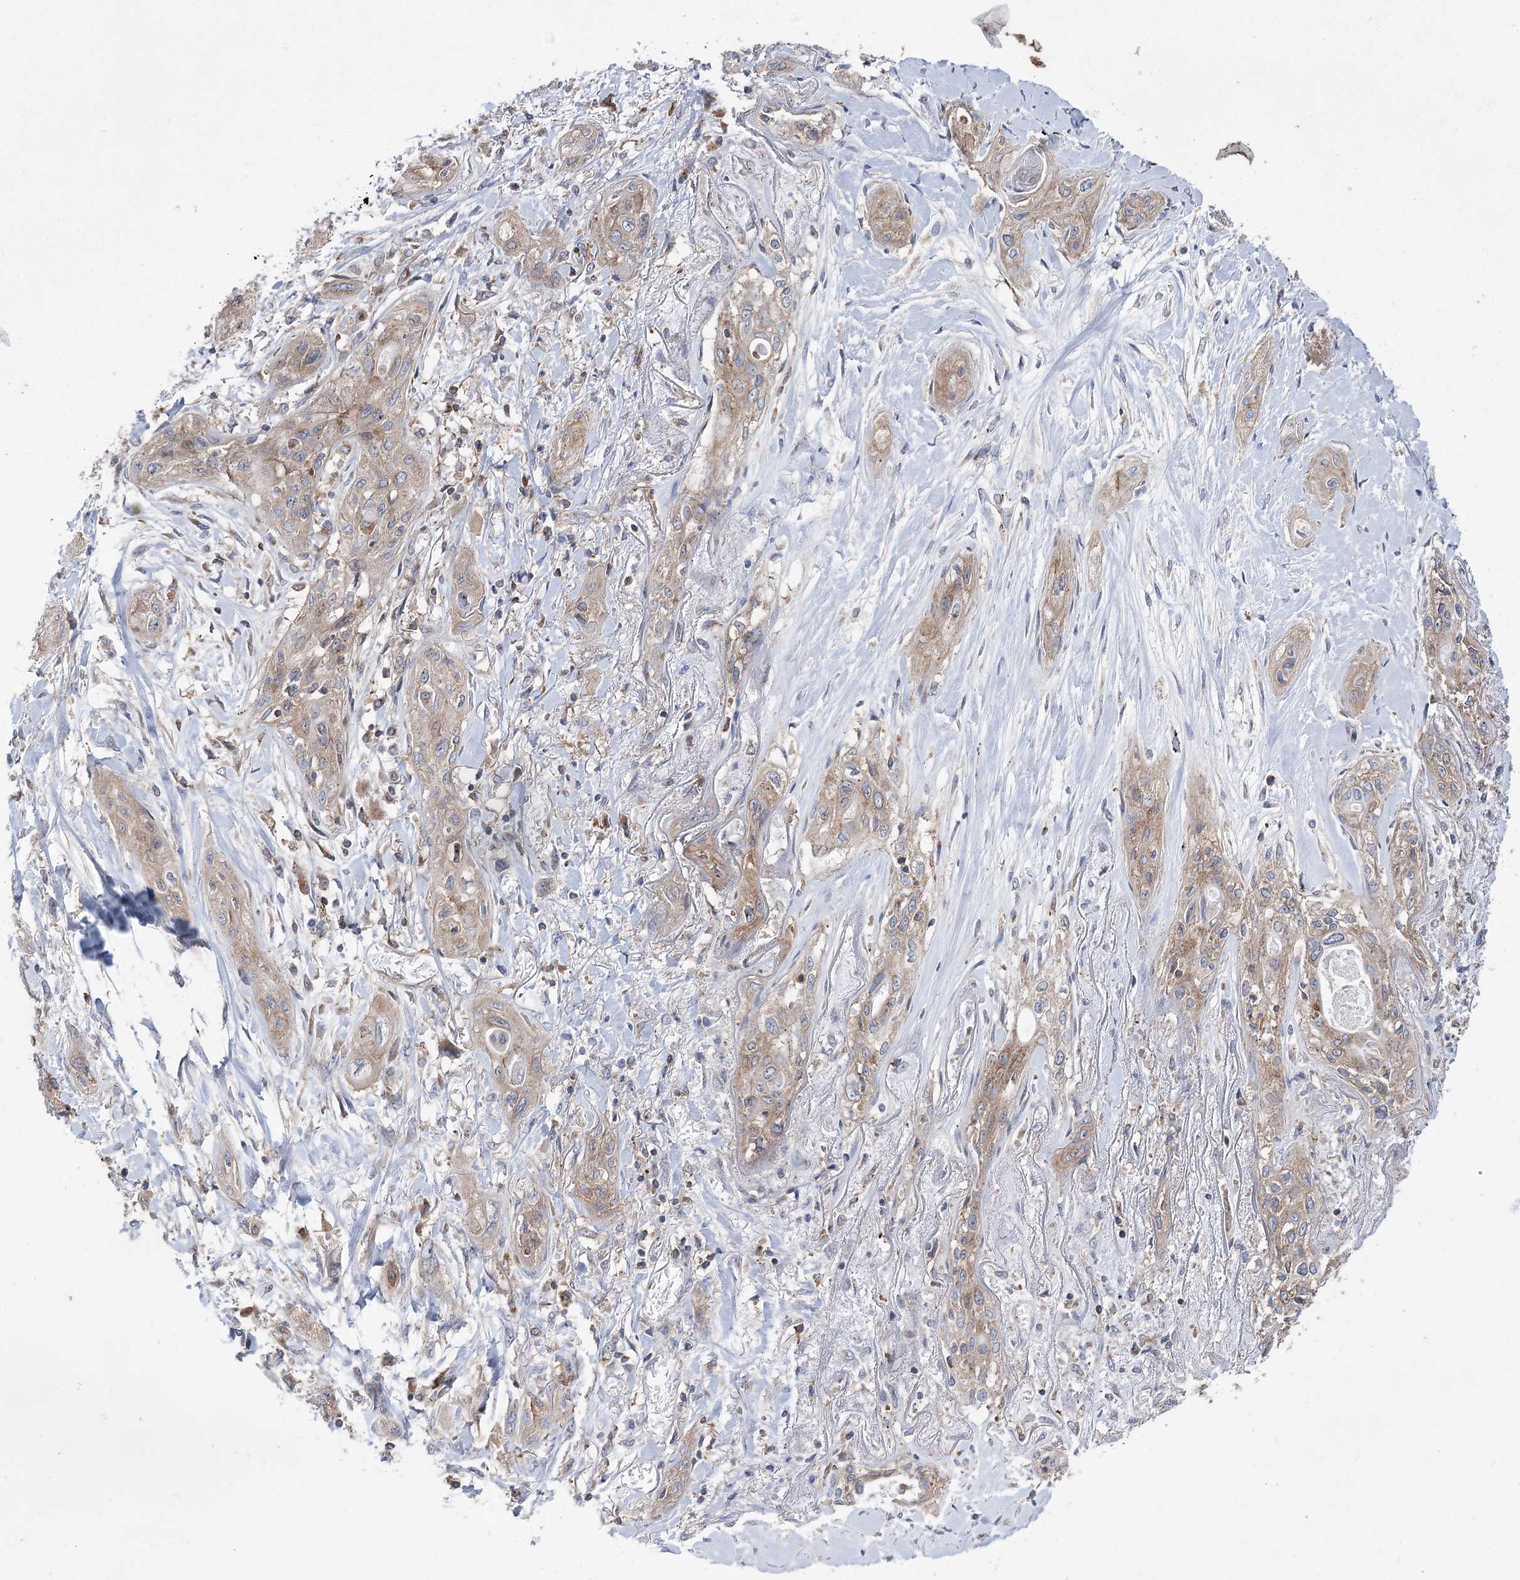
{"staining": {"intensity": "weak", "quantity": ">75%", "location": "cytoplasmic/membranous"}, "tissue": "lung cancer", "cell_type": "Tumor cells", "image_type": "cancer", "snomed": [{"axis": "morphology", "description": "Squamous cell carcinoma, NOS"}, {"axis": "topography", "description": "Lung"}], "caption": "Weak cytoplasmic/membranous staining is present in approximately >75% of tumor cells in lung cancer (squamous cell carcinoma). The staining is performed using DAB (3,3'-diaminobenzidine) brown chromogen to label protein expression. The nuclei are counter-stained blue using hematoxylin.", "gene": "ZNF622", "patient": {"sex": "female", "age": 47}}